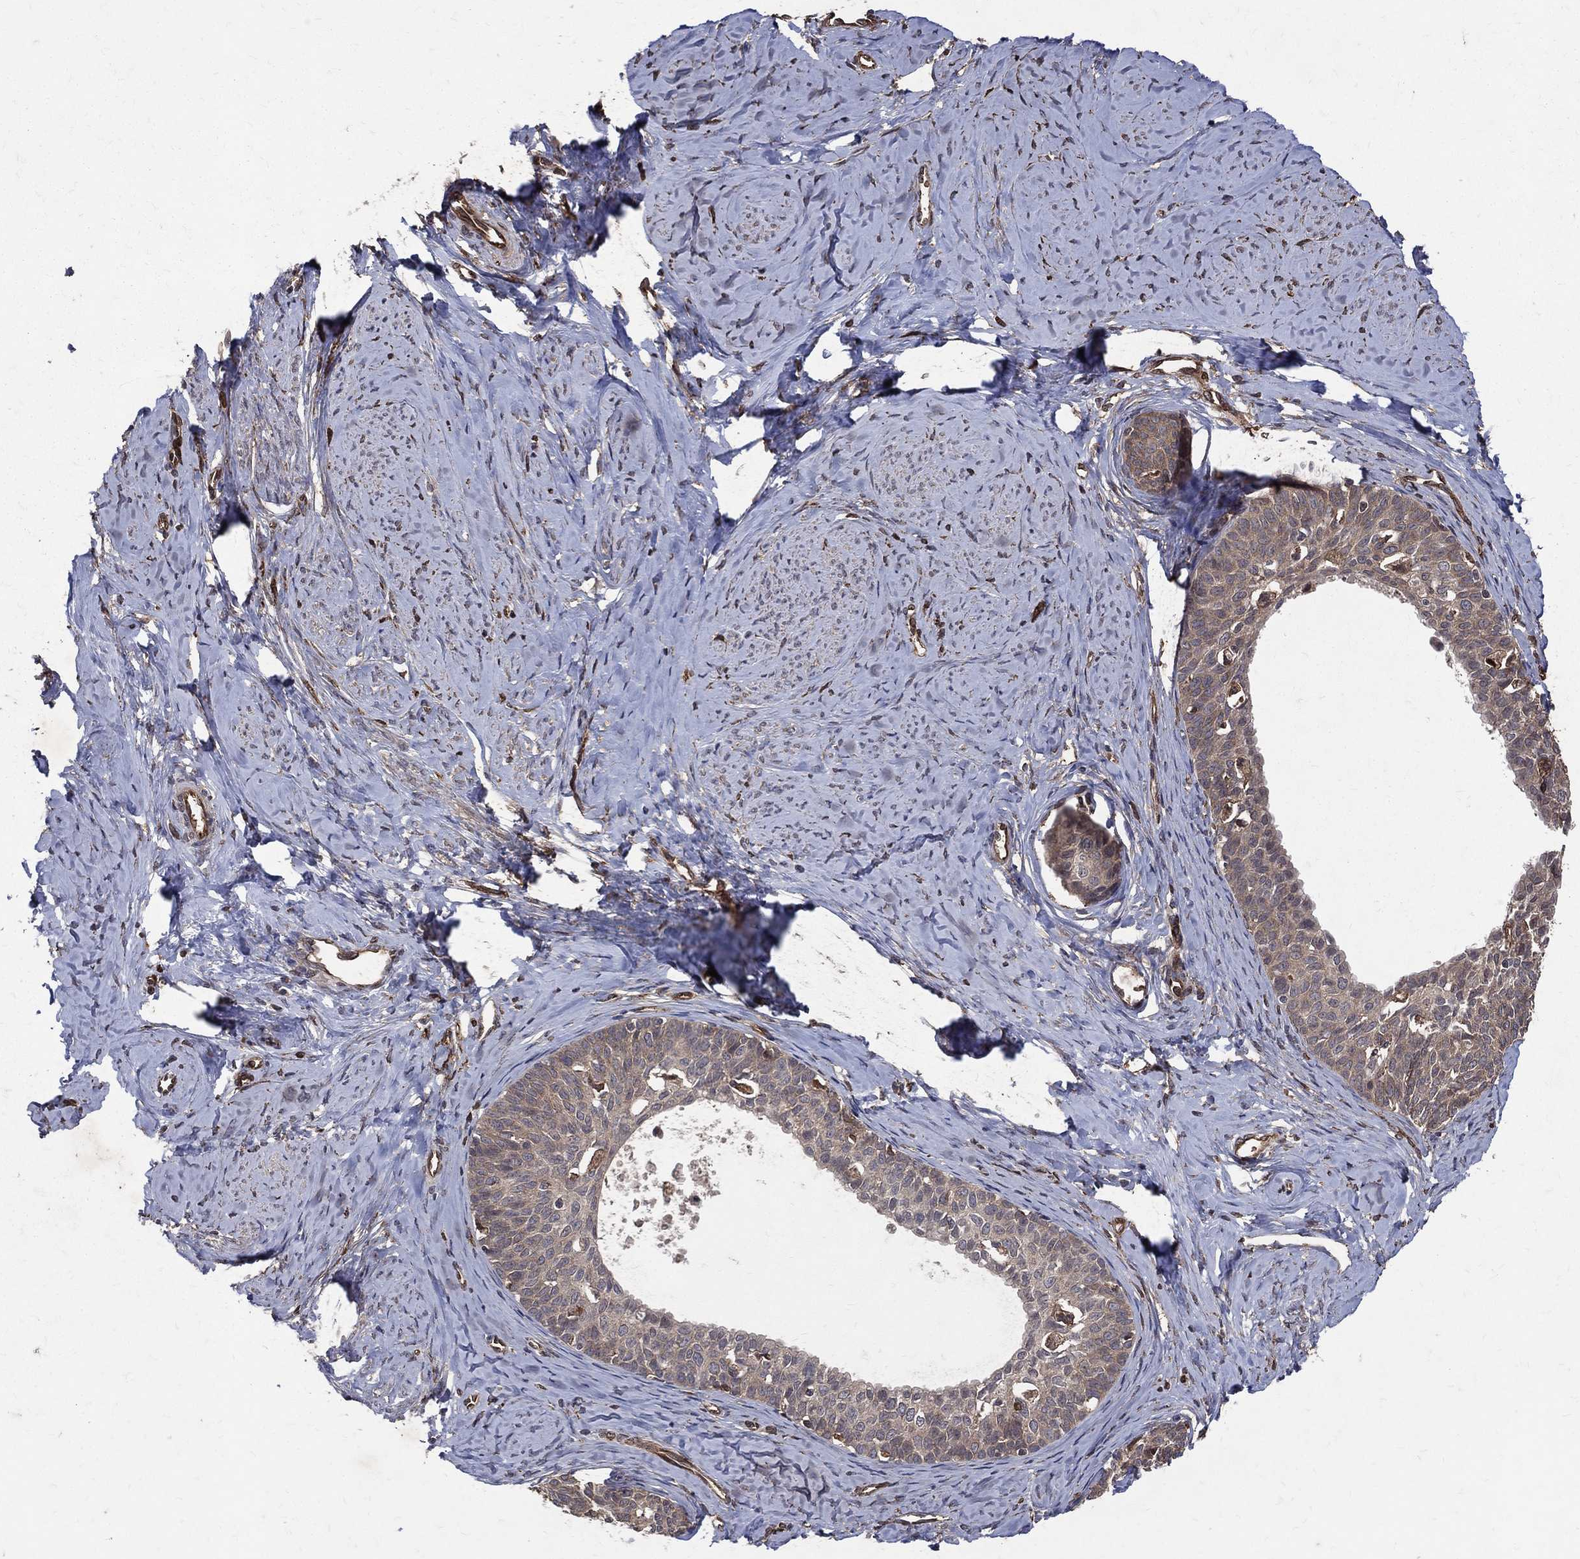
{"staining": {"intensity": "weak", "quantity": "<25%", "location": "cytoplasmic/membranous"}, "tissue": "cervical cancer", "cell_type": "Tumor cells", "image_type": "cancer", "snomed": [{"axis": "morphology", "description": "Squamous cell carcinoma, NOS"}, {"axis": "topography", "description": "Cervix"}], "caption": "An image of cervical cancer stained for a protein exhibits no brown staining in tumor cells. The staining is performed using DAB brown chromogen with nuclei counter-stained in using hematoxylin.", "gene": "DPYSL2", "patient": {"sex": "female", "age": 51}}